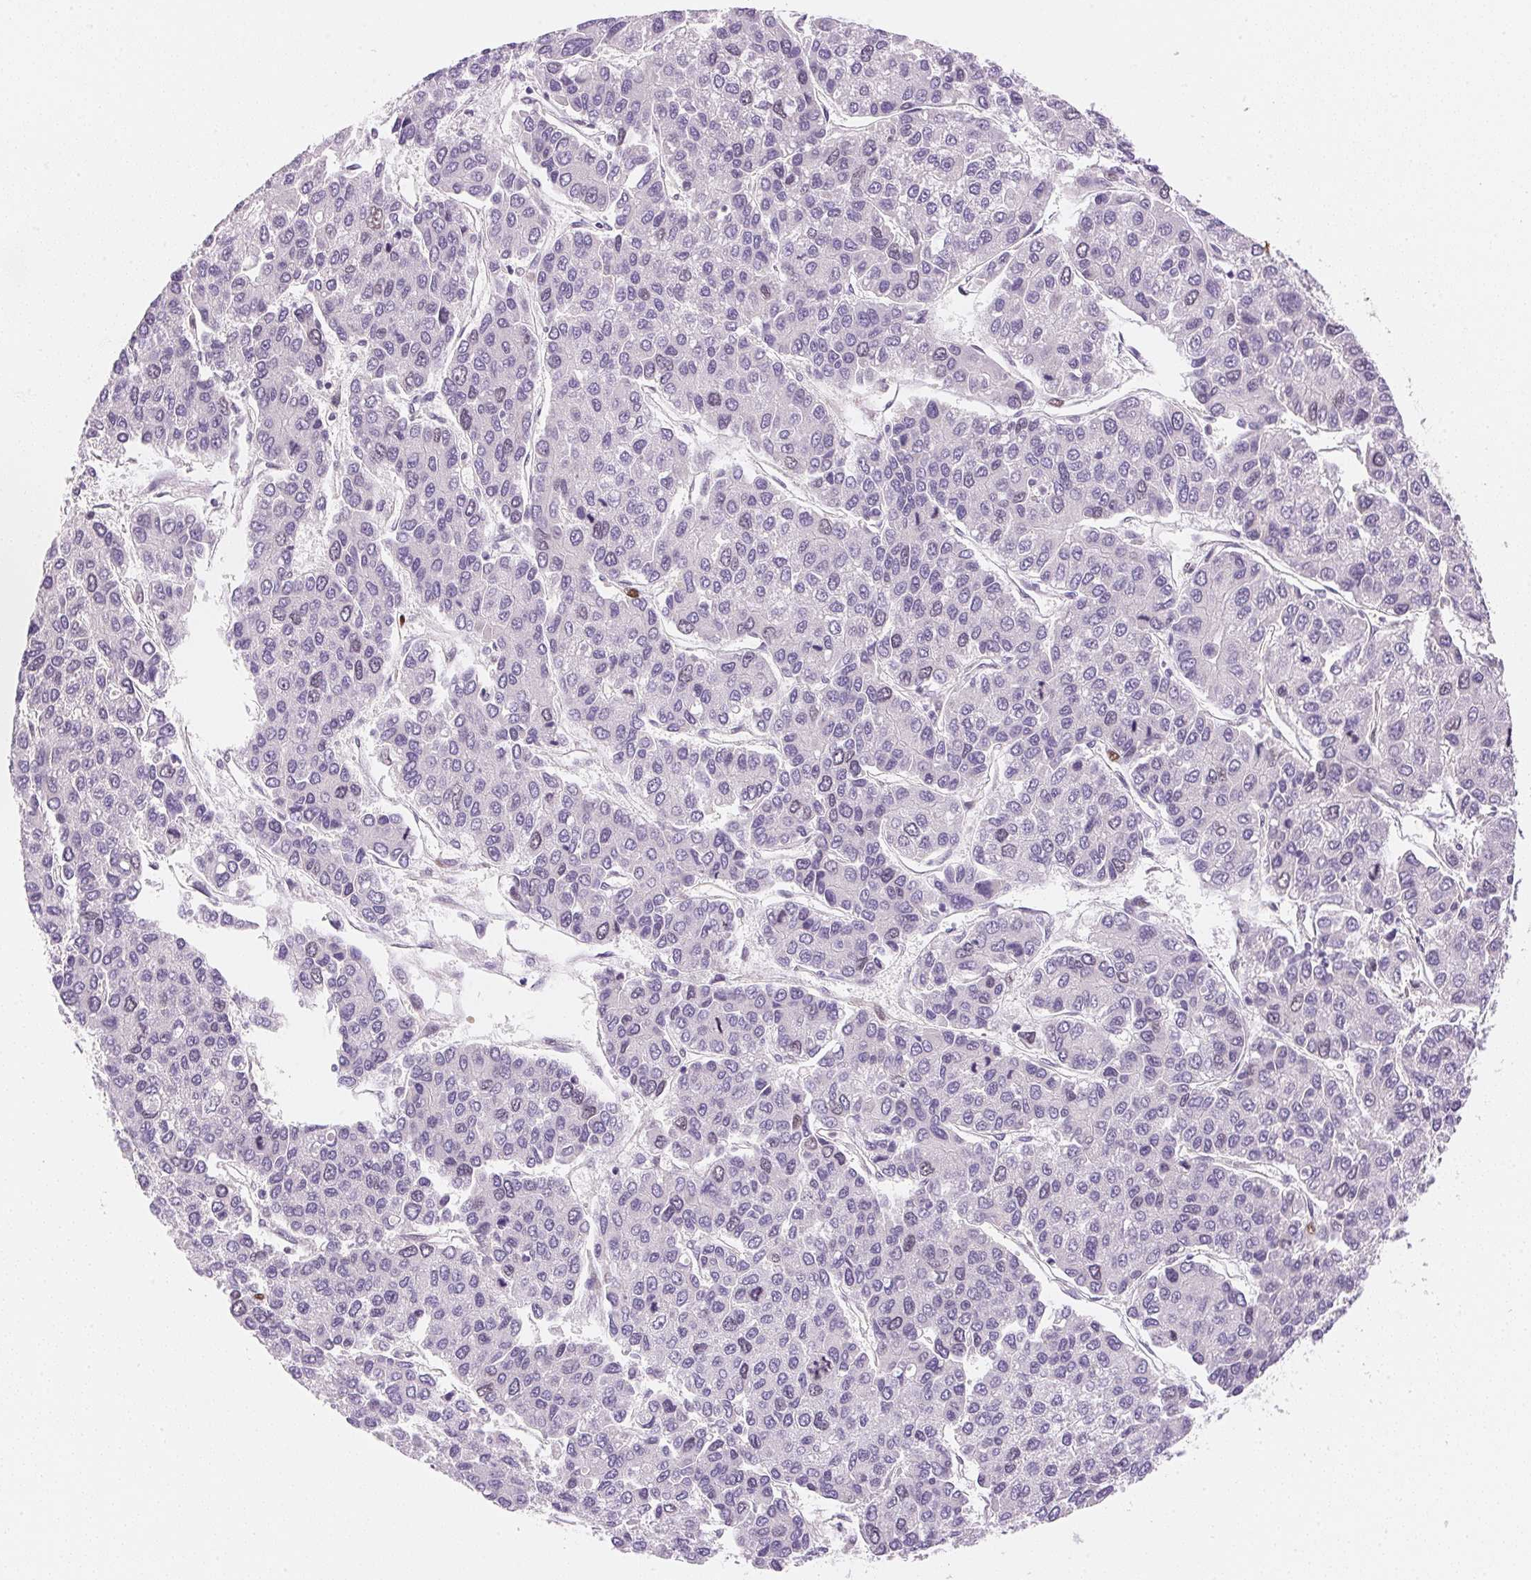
{"staining": {"intensity": "negative", "quantity": "none", "location": "none"}, "tissue": "liver cancer", "cell_type": "Tumor cells", "image_type": "cancer", "snomed": [{"axis": "morphology", "description": "Carcinoma, Hepatocellular, NOS"}, {"axis": "topography", "description": "Liver"}], "caption": "This is a image of immunohistochemistry staining of liver cancer, which shows no positivity in tumor cells. (Brightfield microscopy of DAB immunohistochemistry (IHC) at high magnification).", "gene": "SMTN", "patient": {"sex": "female", "age": 66}}